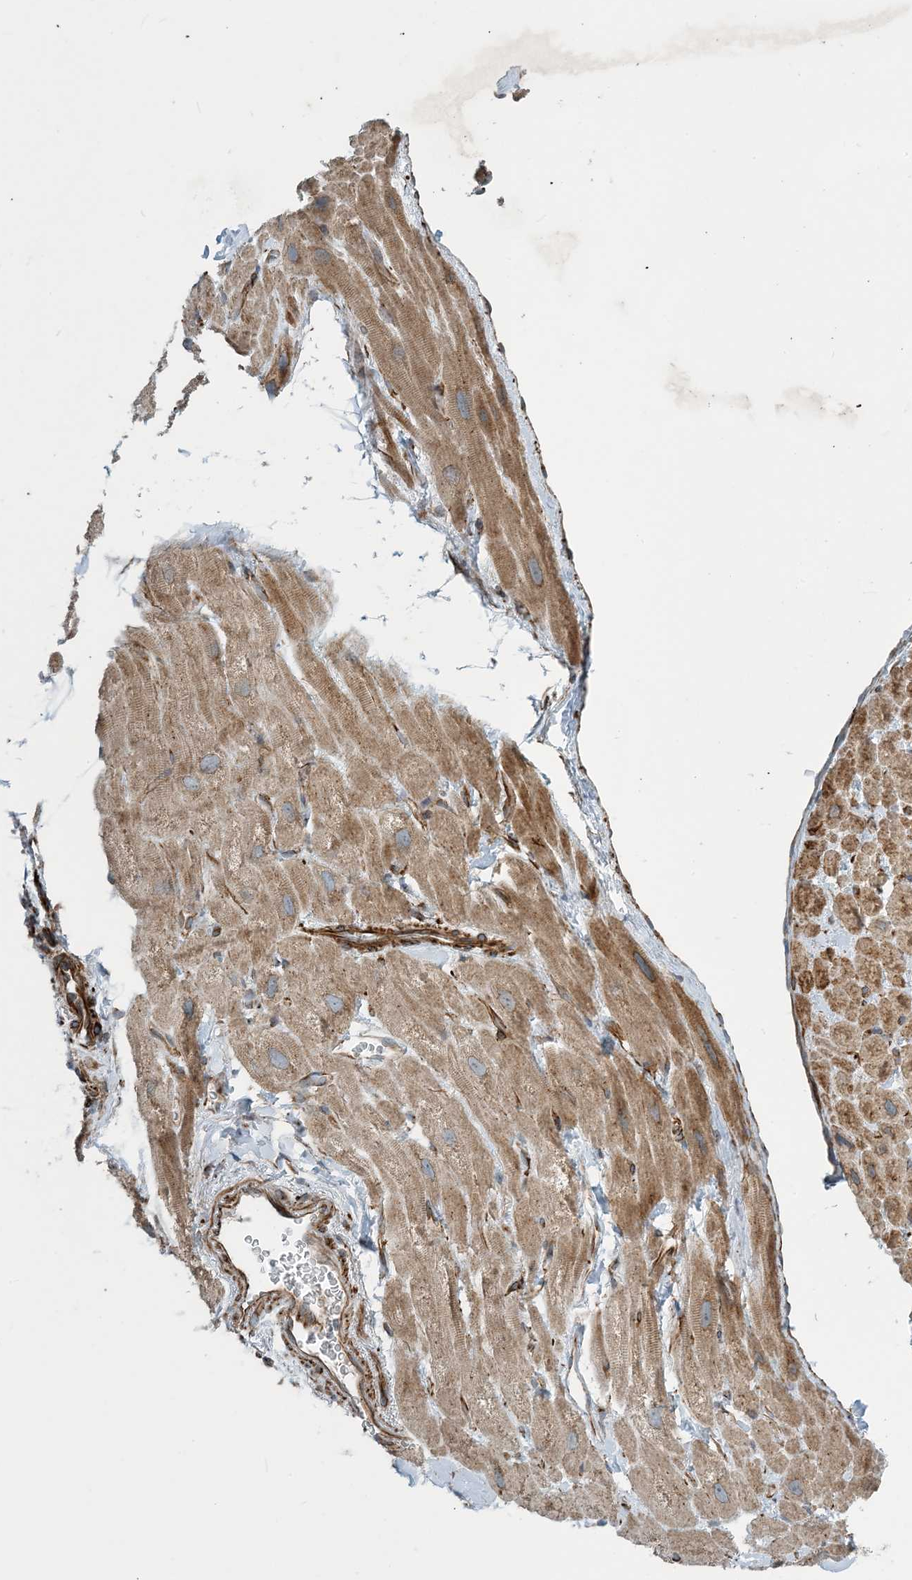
{"staining": {"intensity": "moderate", "quantity": "25%-75%", "location": "cytoplasmic/membranous"}, "tissue": "heart muscle", "cell_type": "Cardiomyocytes", "image_type": "normal", "snomed": [{"axis": "morphology", "description": "Normal tissue, NOS"}, {"axis": "topography", "description": "Heart"}], "caption": "Immunohistochemical staining of unremarkable heart muscle demonstrates 25%-75% levels of moderate cytoplasmic/membranous protein positivity in approximately 25%-75% of cardiomyocytes. (DAB (3,3'-diaminobenzidine) IHC with brightfield microscopy, high magnification).", "gene": "ZBTB3", "patient": {"sex": "male", "age": 49}}